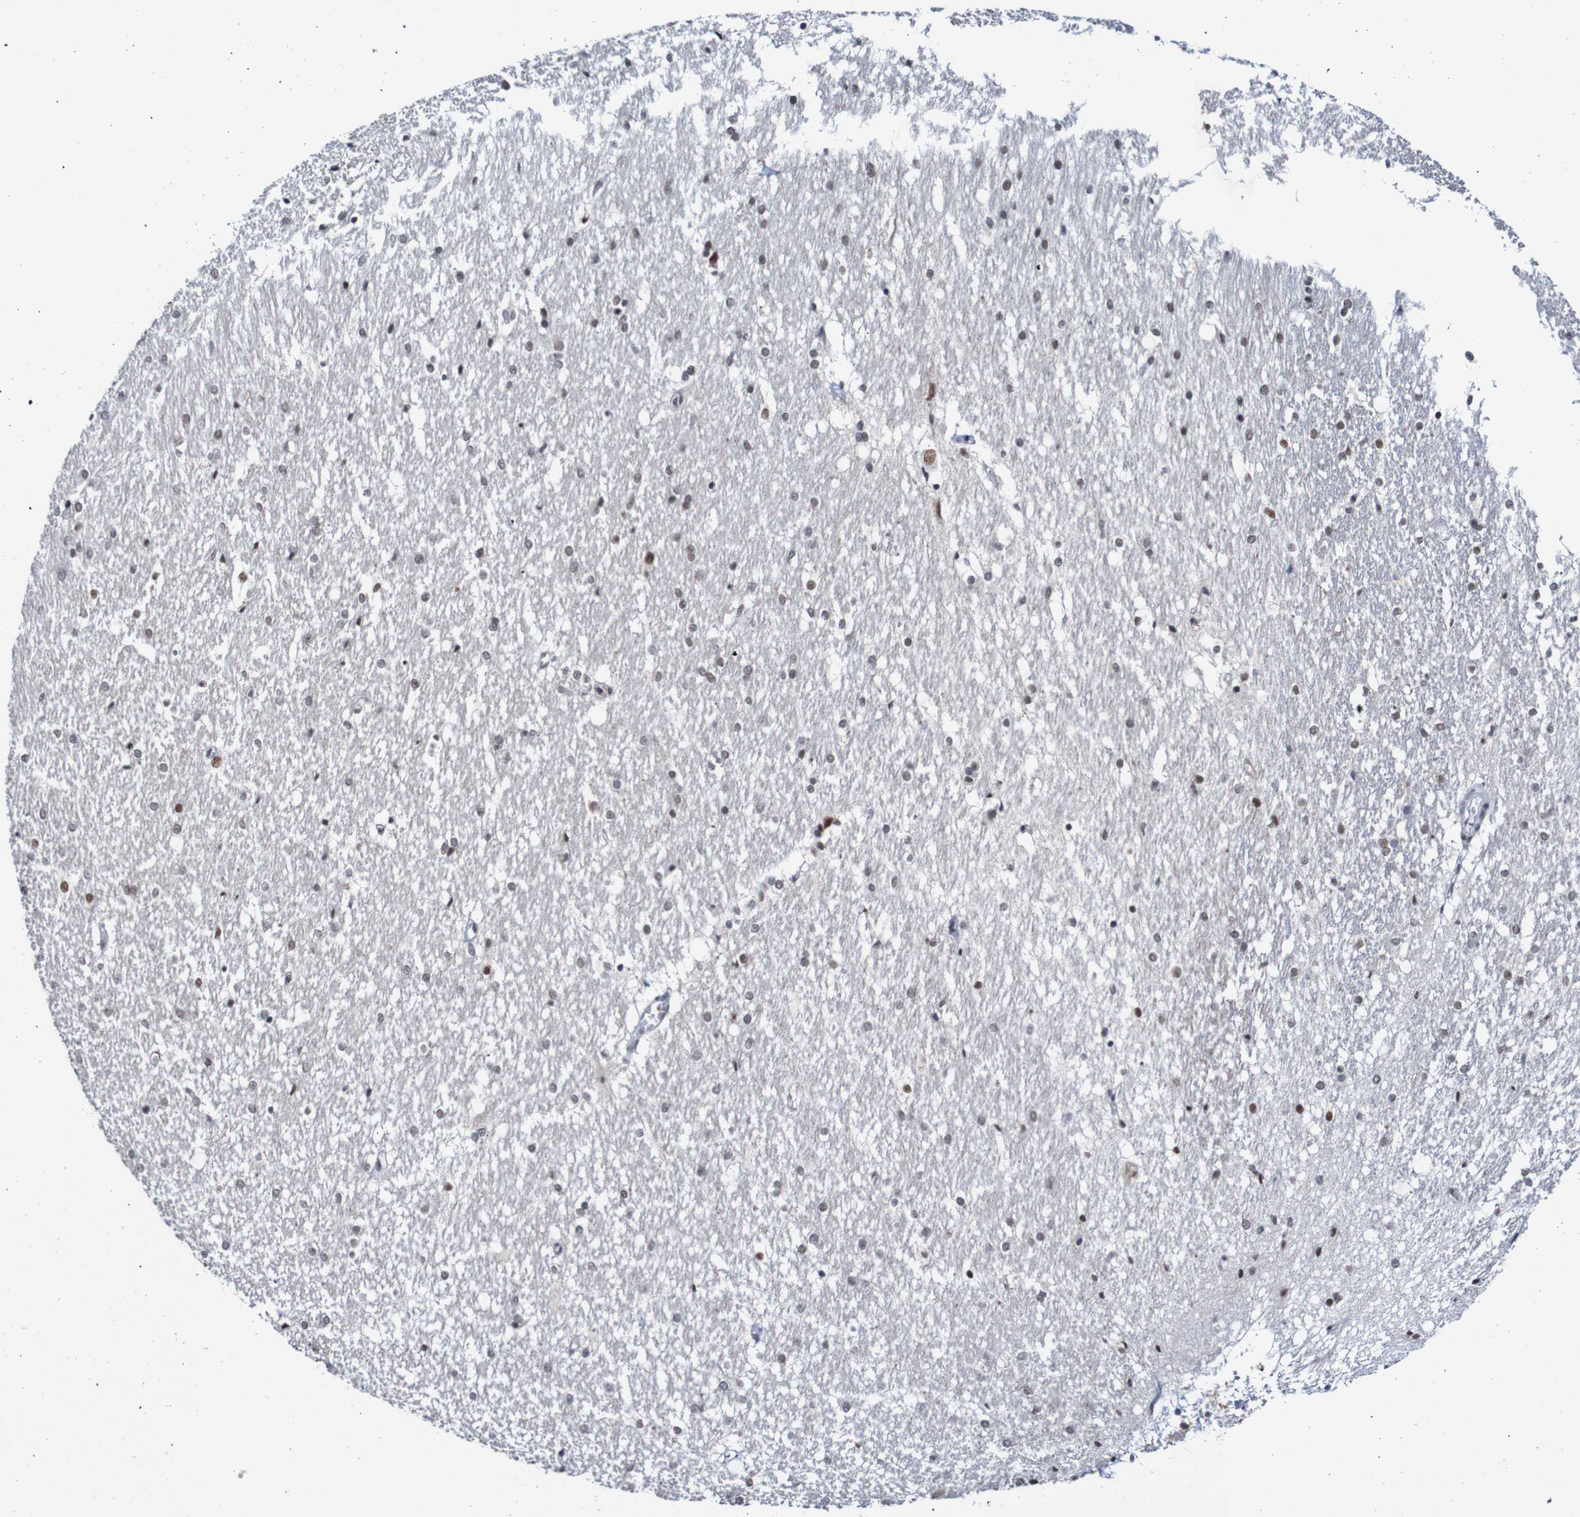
{"staining": {"intensity": "moderate", "quantity": "<25%", "location": "nuclear"}, "tissue": "hippocampus", "cell_type": "Glial cells", "image_type": "normal", "snomed": [{"axis": "morphology", "description": "Normal tissue, NOS"}, {"axis": "topography", "description": "Hippocampus"}], "caption": "Unremarkable hippocampus was stained to show a protein in brown. There is low levels of moderate nuclear positivity in approximately <25% of glial cells.", "gene": "CDC5L", "patient": {"sex": "female", "age": 19}}